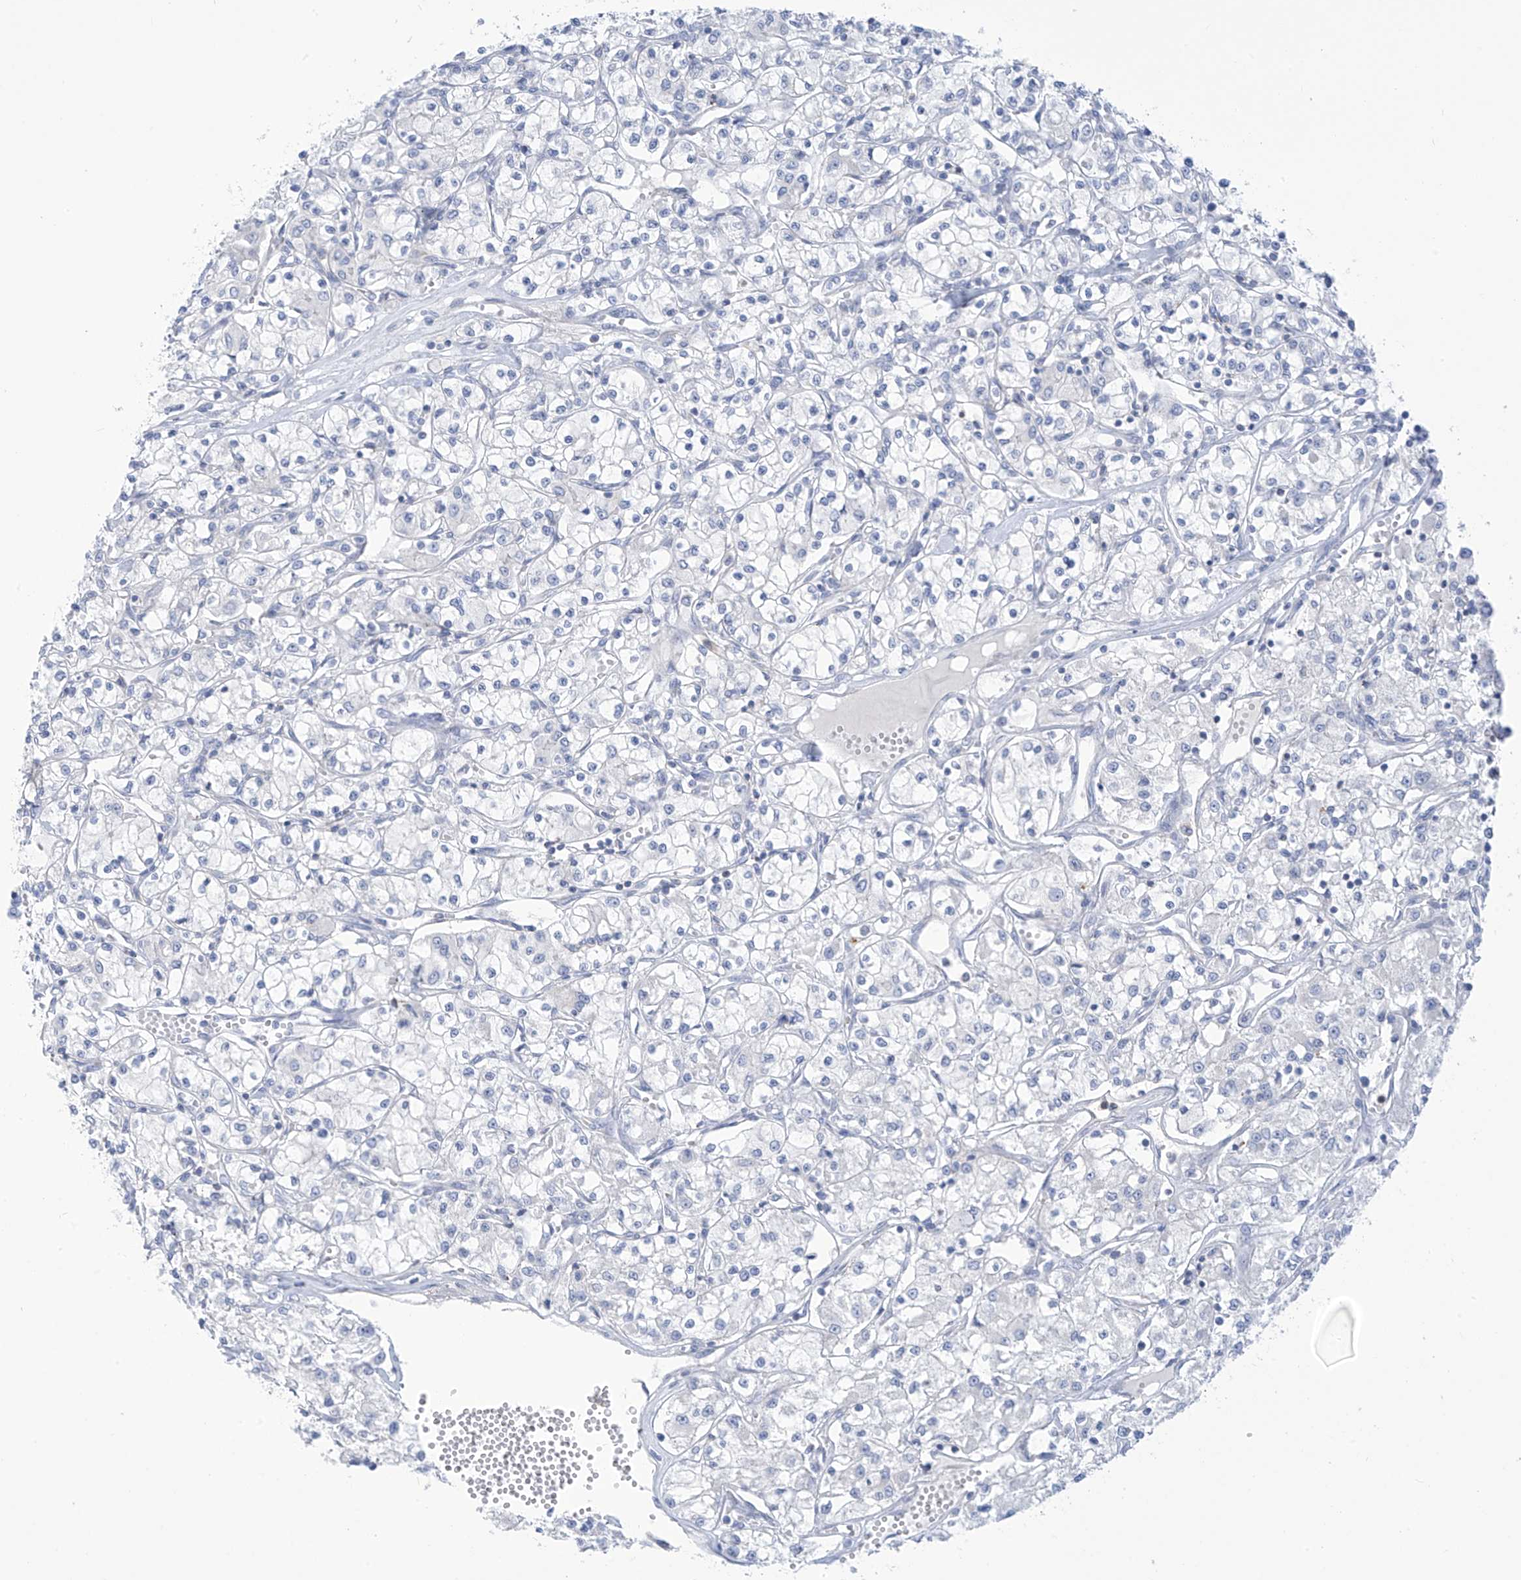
{"staining": {"intensity": "negative", "quantity": "none", "location": "none"}, "tissue": "renal cancer", "cell_type": "Tumor cells", "image_type": "cancer", "snomed": [{"axis": "morphology", "description": "Adenocarcinoma, NOS"}, {"axis": "topography", "description": "Kidney"}], "caption": "Adenocarcinoma (renal) was stained to show a protein in brown. There is no significant staining in tumor cells.", "gene": "FABP2", "patient": {"sex": "female", "age": 59}}